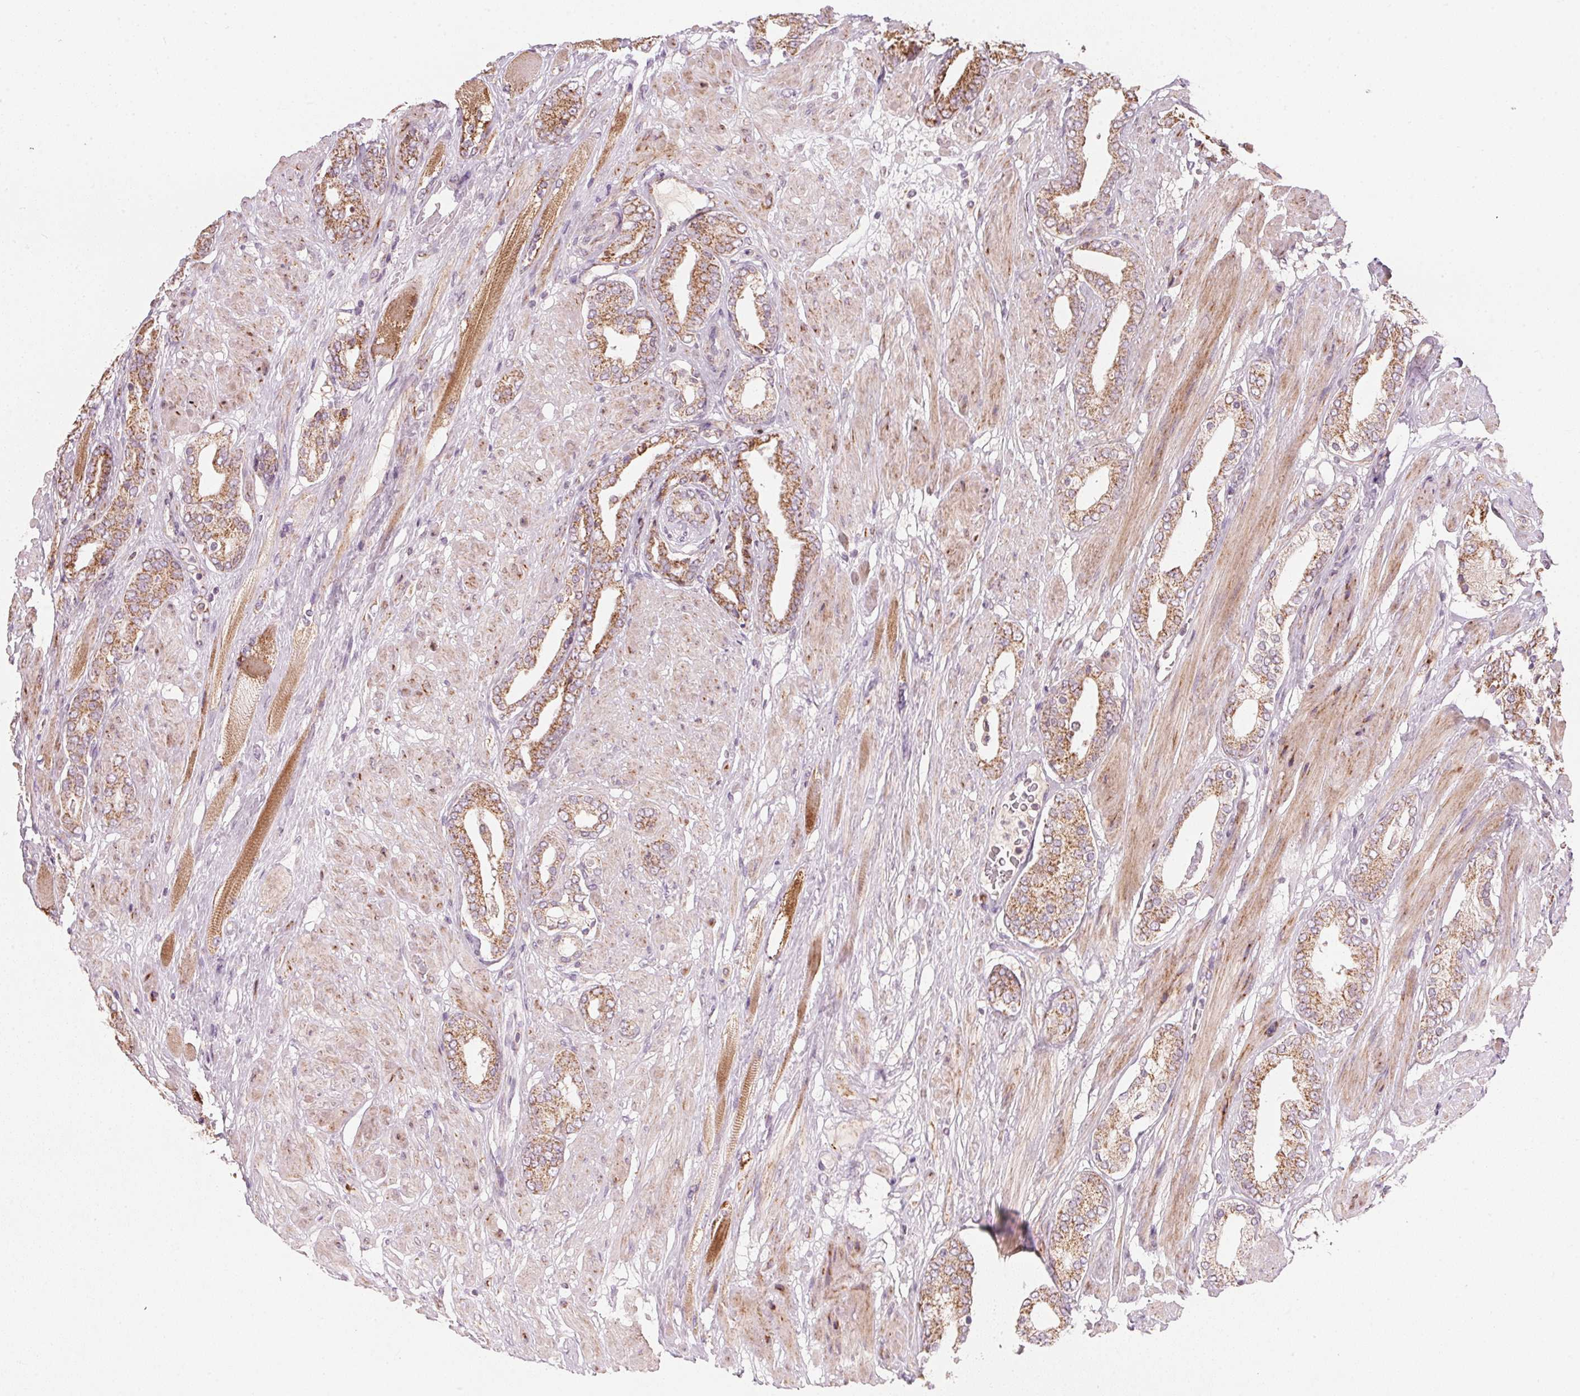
{"staining": {"intensity": "moderate", "quantity": ">75%", "location": "cytoplasmic/membranous"}, "tissue": "prostate cancer", "cell_type": "Tumor cells", "image_type": "cancer", "snomed": [{"axis": "morphology", "description": "Adenocarcinoma, High grade"}, {"axis": "topography", "description": "Prostate"}], "caption": "A photomicrograph of human high-grade adenocarcinoma (prostate) stained for a protein reveals moderate cytoplasmic/membranous brown staining in tumor cells.", "gene": "COQ7", "patient": {"sex": "male", "age": 56}}